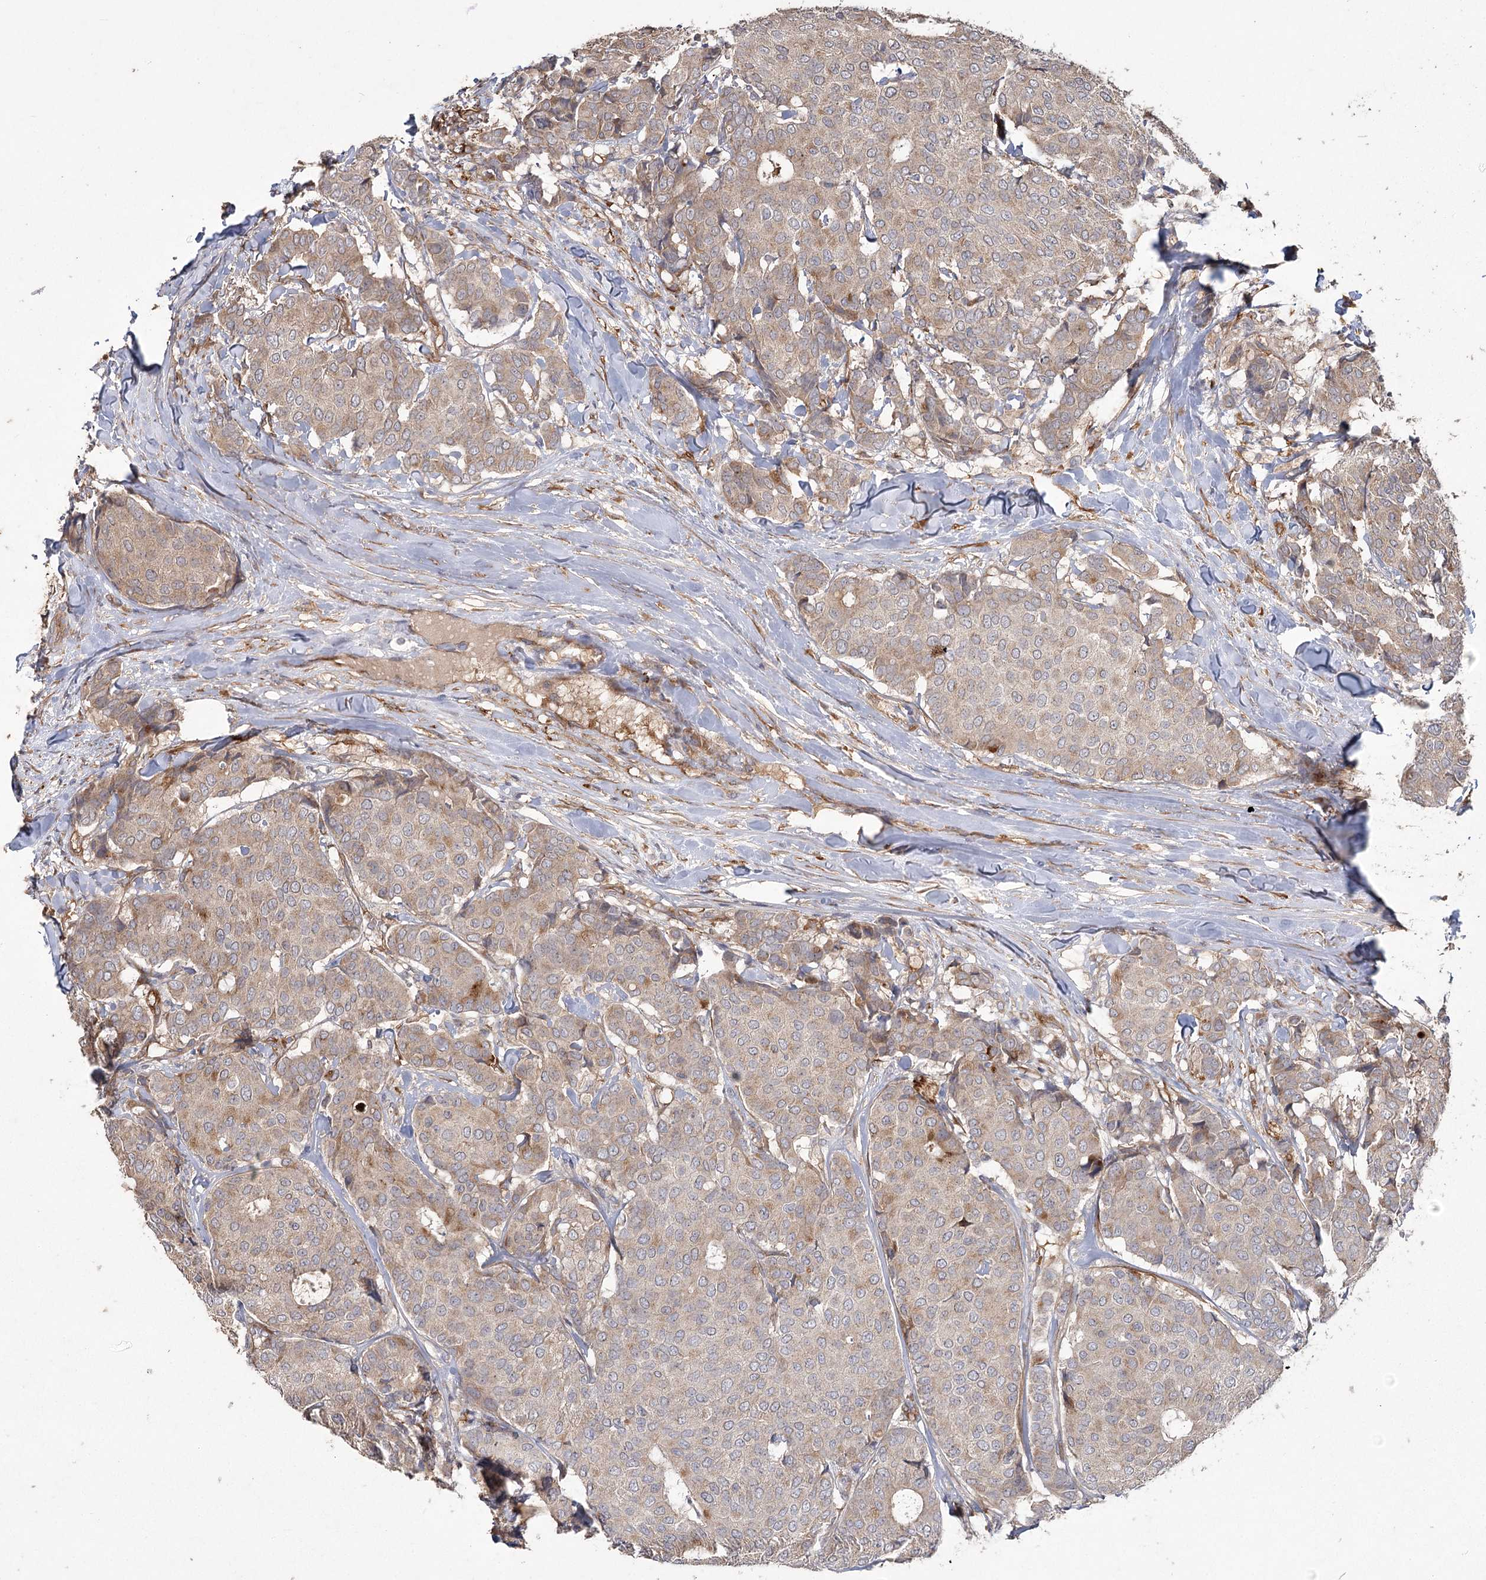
{"staining": {"intensity": "weak", "quantity": "25%-75%", "location": "cytoplasmic/membranous"}, "tissue": "breast cancer", "cell_type": "Tumor cells", "image_type": "cancer", "snomed": [{"axis": "morphology", "description": "Duct carcinoma"}, {"axis": "topography", "description": "Breast"}], "caption": "Immunohistochemical staining of breast cancer shows weak cytoplasmic/membranous protein positivity in about 25%-75% of tumor cells. The staining was performed using DAB to visualize the protein expression in brown, while the nuclei were stained in blue with hematoxylin (Magnification: 20x).", "gene": "RIN2", "patient": {"sex": "female", "age": 75}}